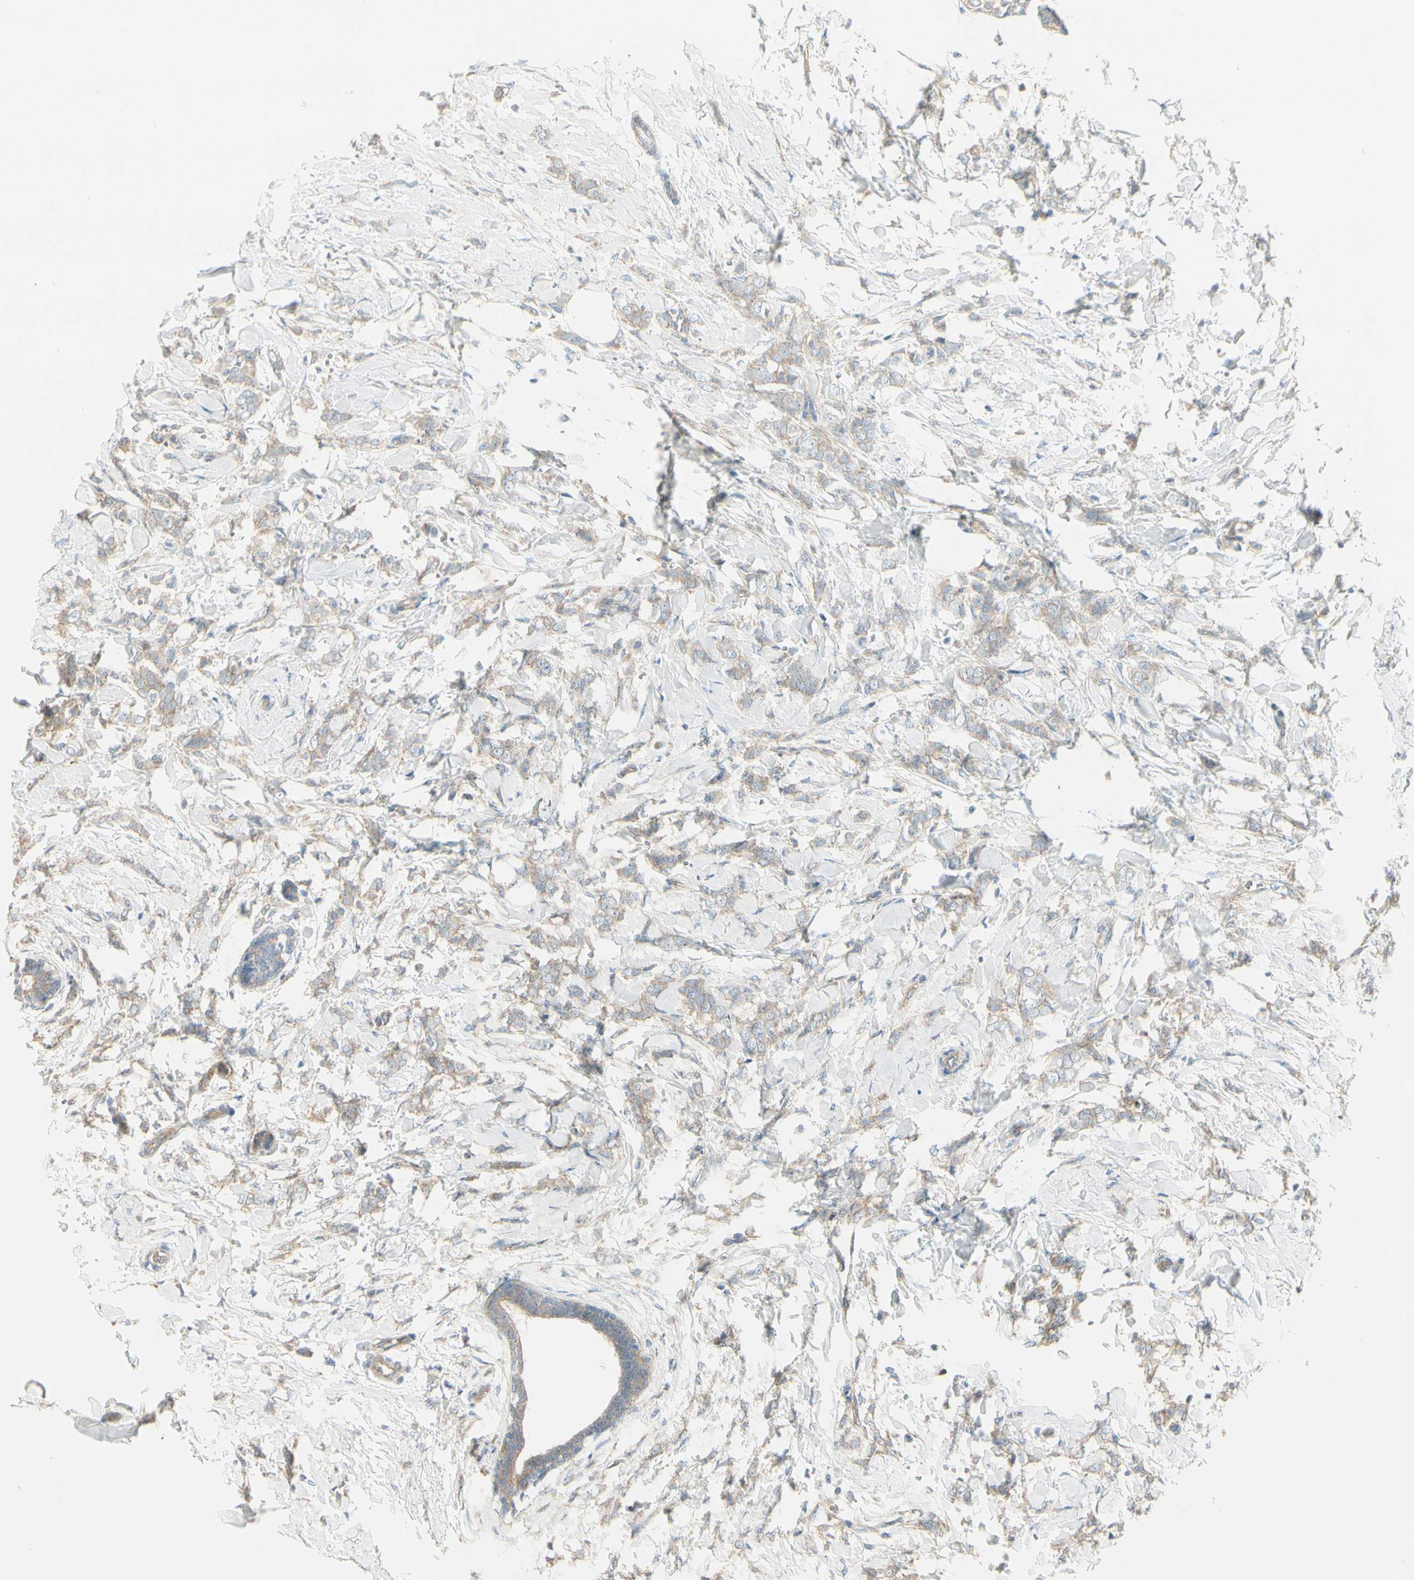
{"staining": {"intensity": "weak", "quantity": ">75%", "location": "cytoplasmic/membranous"}, "tissue": "breast cancer", "cell_type": "Tumor cells", "image_type": "cancer", "snomed": [{"axis": "morphology", "description": "Lobular carcinoma, in situ"}, {"axis": "morphology", "description": "Lobular carcinoma"}, {"axis": "topography", "description": "Breast"}], "caption": "There is low levels of weak cytoplasmic/membranous positivity in tumor cells of lobular carcinoma in situ (breast), as demonstrated by immunohistochemical staining (brown color).", "gene": "AGFG1", "patient": {"sex": "female", "age": 41}}